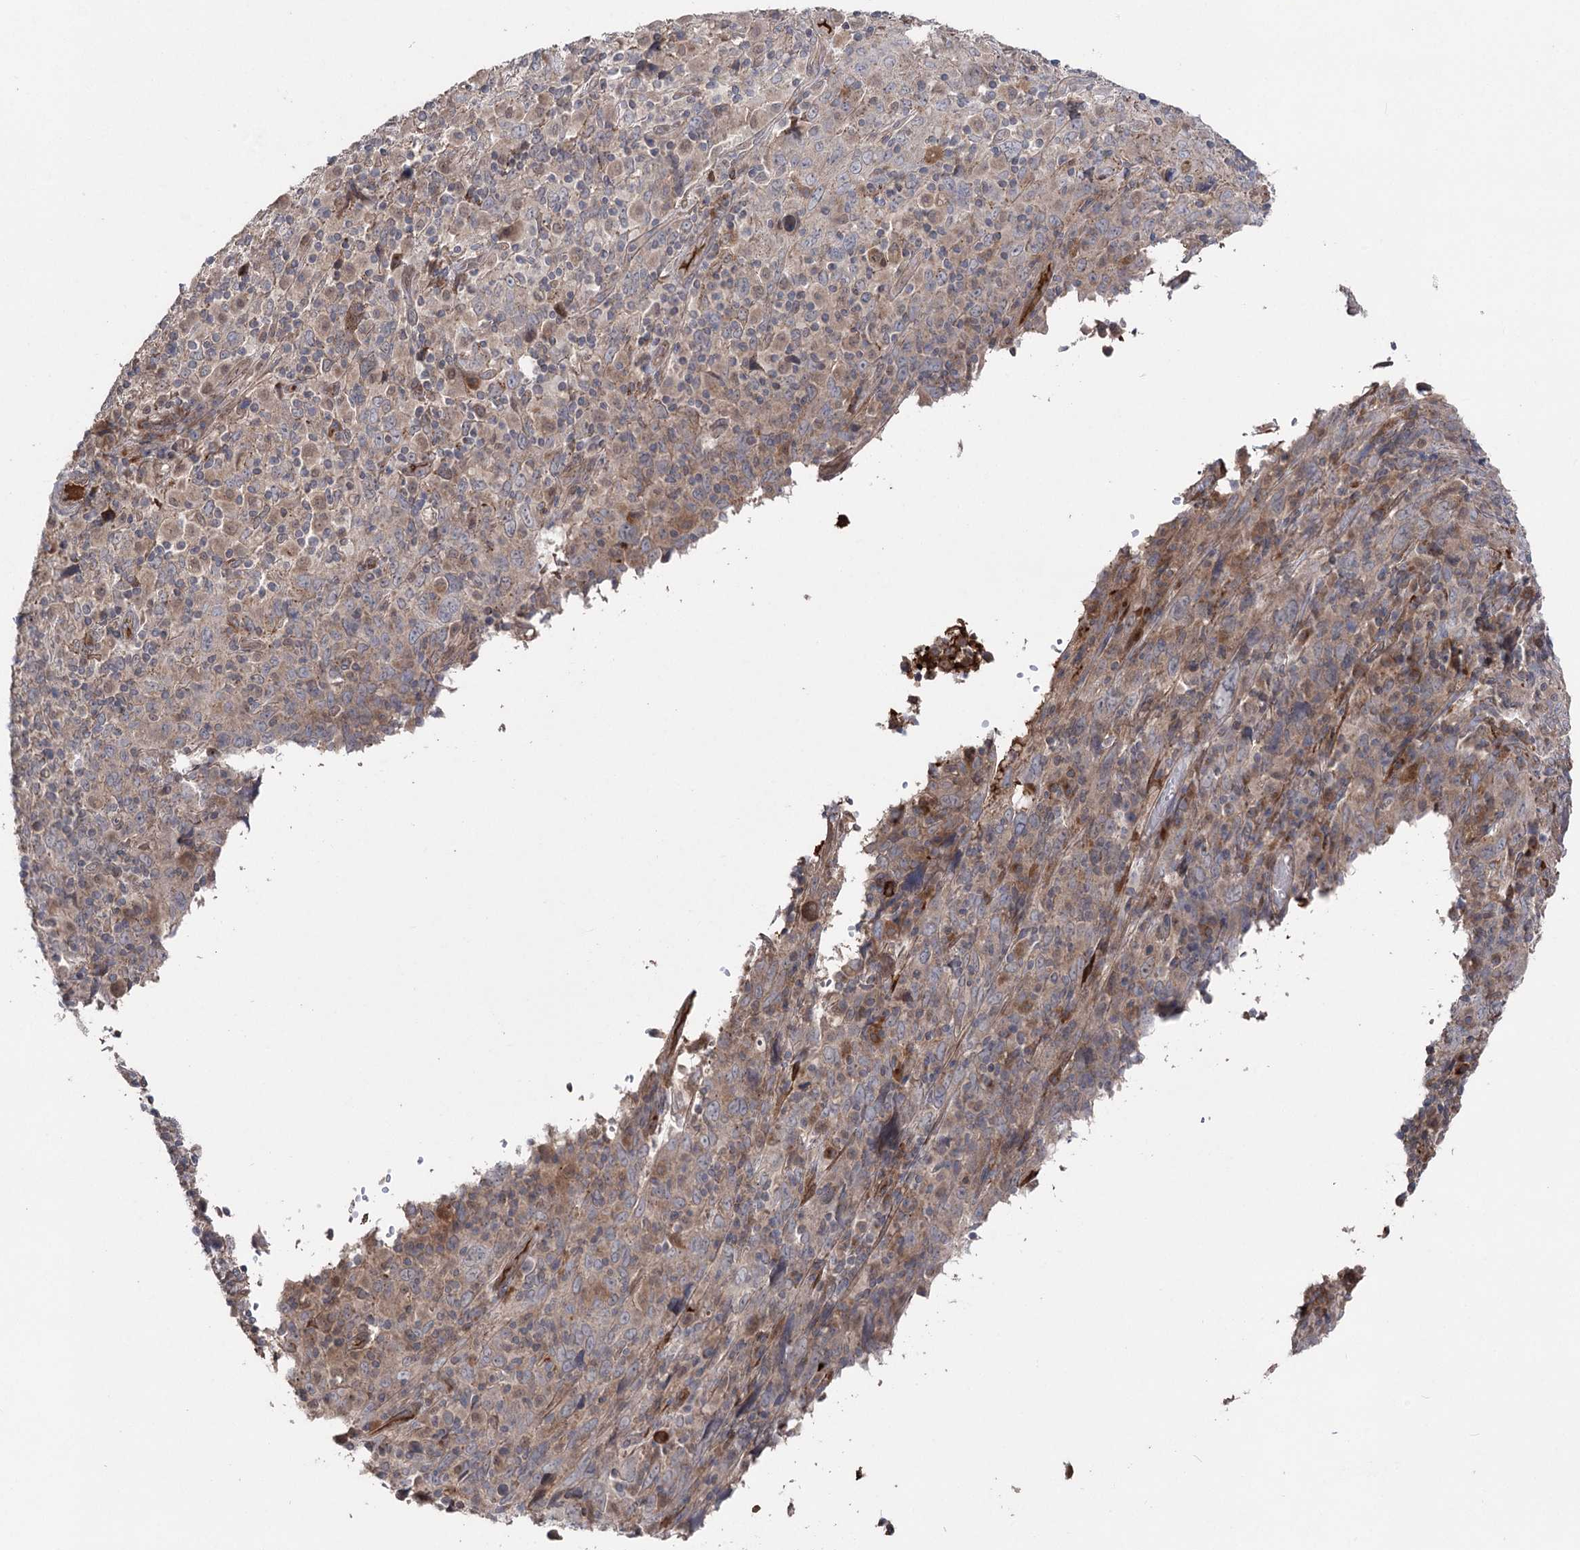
{"staining": {"intensity": "weak", "quantity": "<25%", "location": "cytoplasmic/membranous"}, "tissue": "cervical cancer", "cell_type": "Tumor cells", "image_type": "cancer", "snomed": [{"axis": "morphology", "description": "Squamous cell carcinoma, NOS"}, {"axis": "topography", "description": "Cervix"}], "caption": "Tumor cells are negative for brown protein staining in squamous cell carcinoma (cervical).", "gene": "OTUD1", "patient": {"sex": "female", "age": 46}}